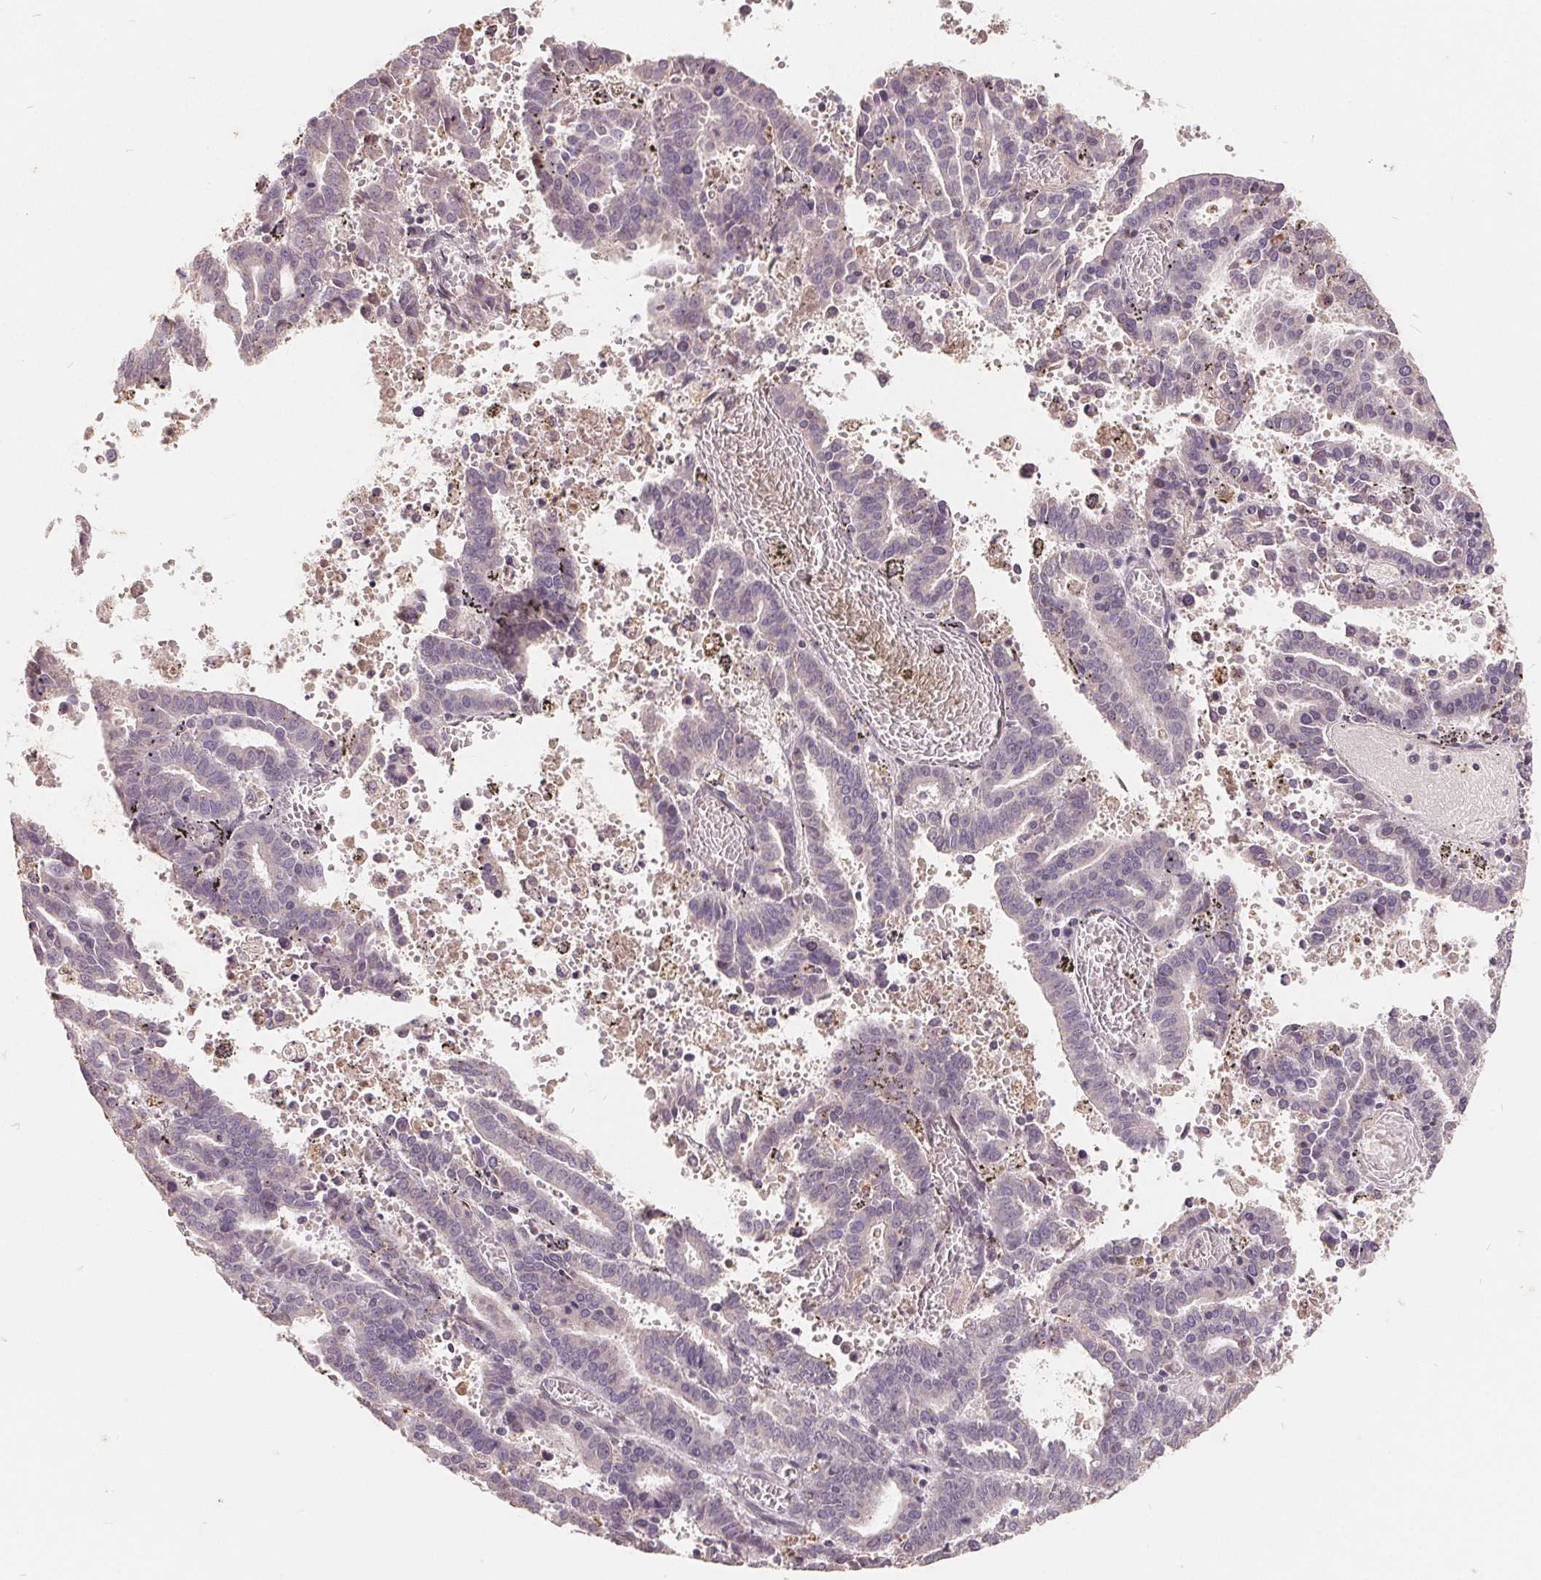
{"staining": {"intensity": "negative", "quantity": "none", "location": "none"}, "tissue": "endometrial cancer", "cell_type": "Tumor cells", "image_type": "cancer", "snomed": [{"axis": "morphology", "description": "Adenocarcinoma, NOS"}, {"axis": "topography", "description": "Uterus"}], "caption": "An image of adenocarcinoma (endometrial) stained for a protein shows no brown staining in tumor cells. (DAB immunohistochemistry visualized using brightfield microscopy, high magnification).", "gene": "CDIPT", "patient": {"sex": "female", "age": 83}}